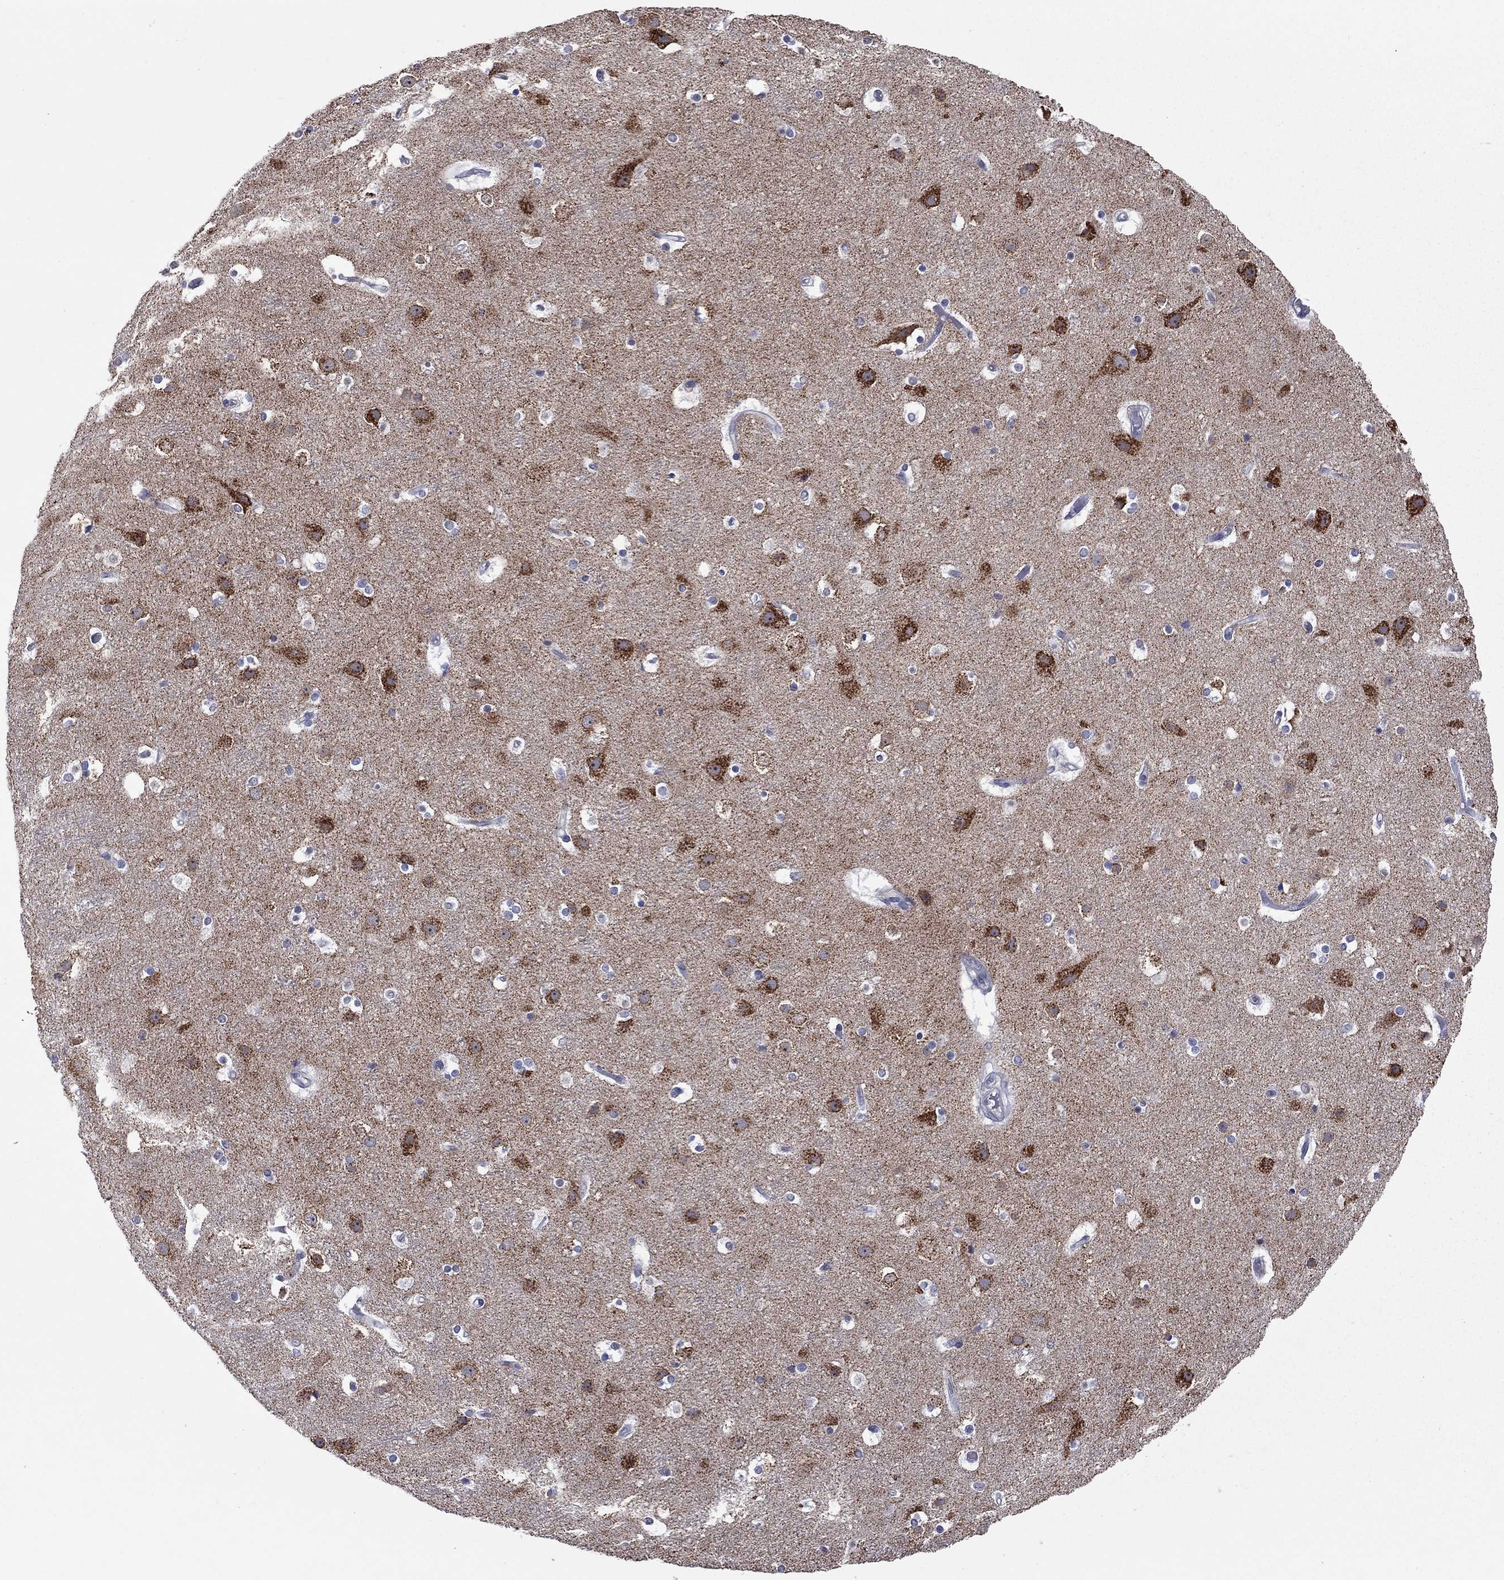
{"staining": {"intensity": "negative", "quantity": "none", "location": "none"}, "tissue": "cerebral cortex", "cell_type": "Endothelial cells", "image_type": "normal", "snomed": [{"axis": "morphology", "description": "Normal tissue, NOS"}, {"axis": "topography", "description": "Cerebral cortex"}], "caption": "Immunohistochemistry histopathology image of unremarkable cerebral cortex stained for a protein (brown), which exhibits no positivity in endothelial cells. (Brightfield microscopy of DAB immunohistochemistry at high magnification).", "gene": "SHOC2", "patient": {"sex": "female", "age": 52}}